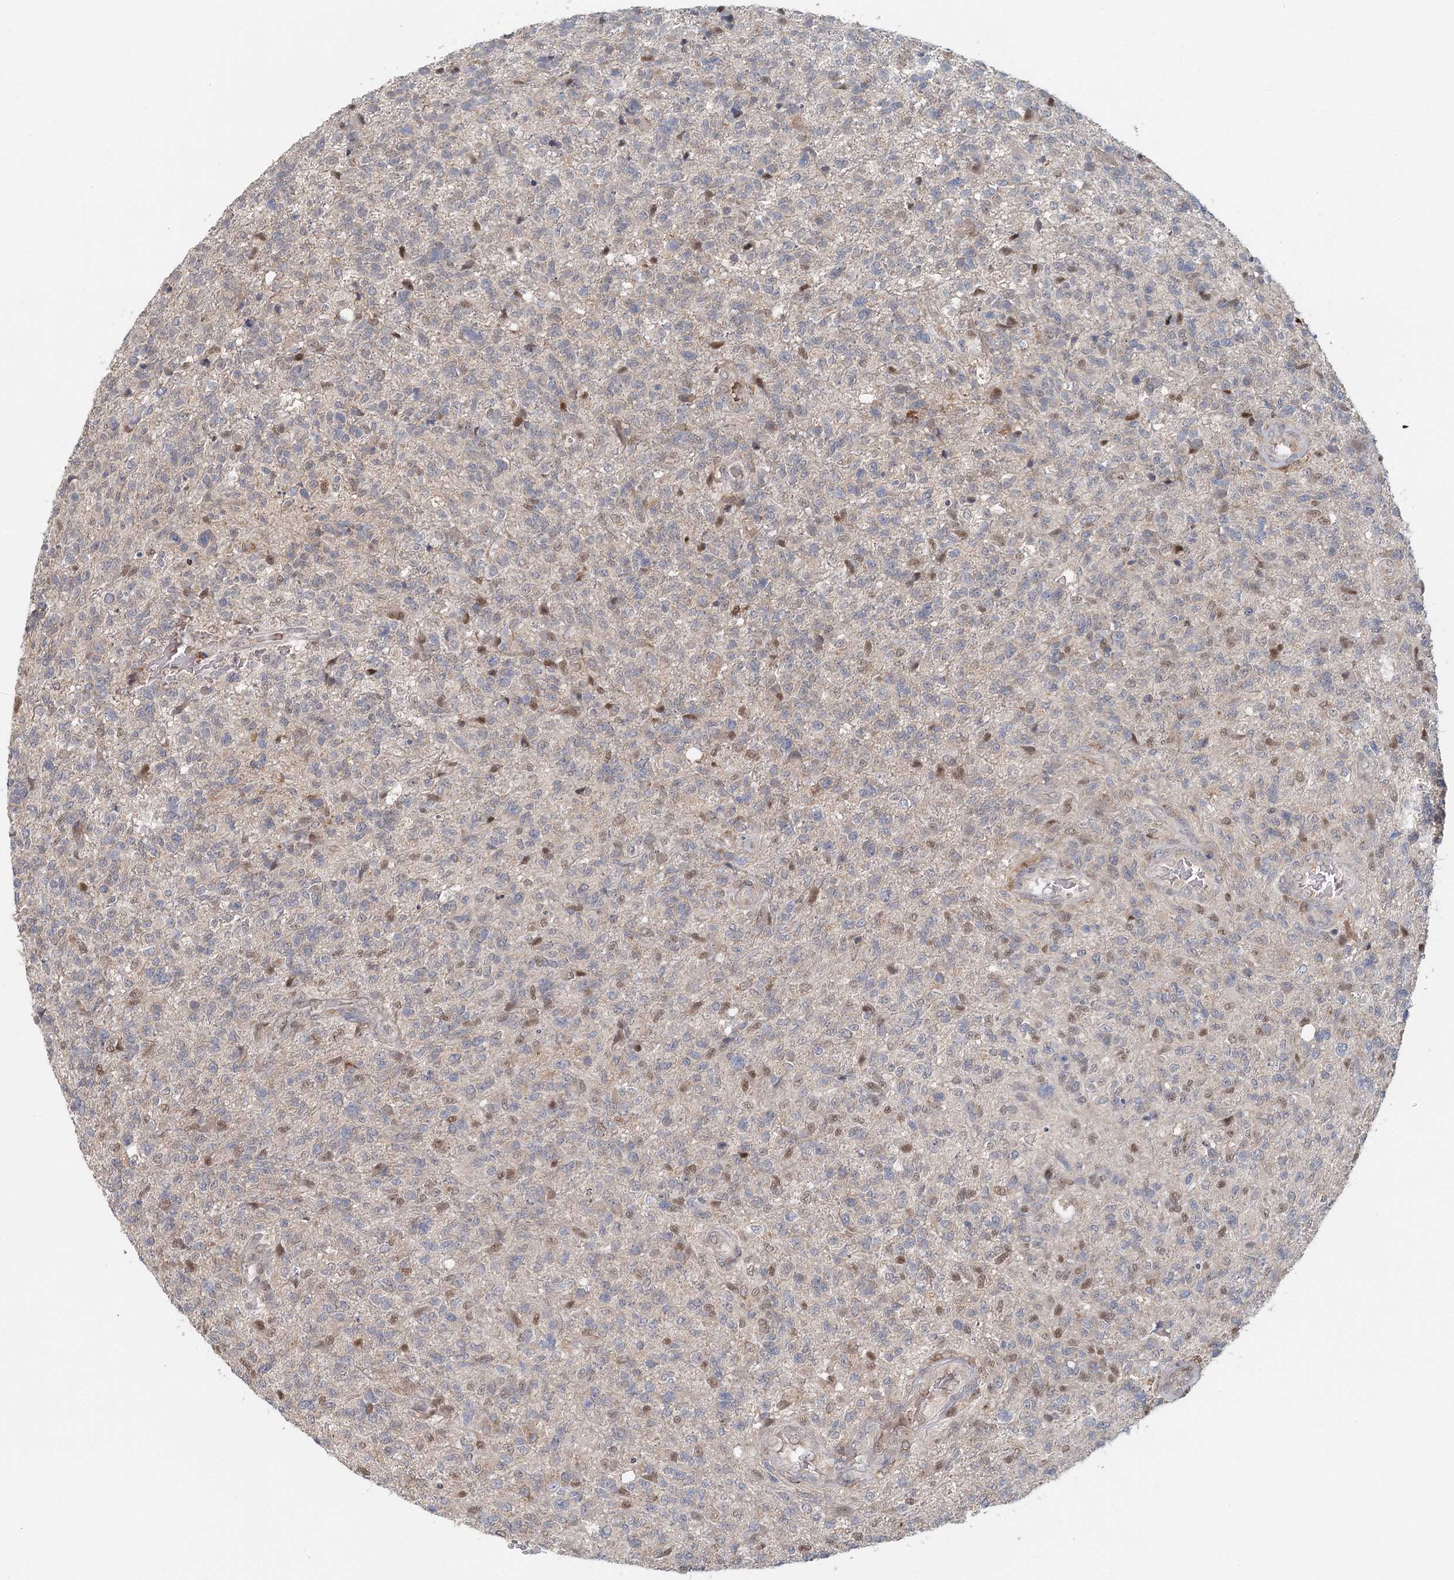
{"staining": {"intensity": "negative", "quantity": "none", "location": "none"}, "tissue": "glioma", "cell_type": "Tumor cells", "image_type": "cancer", "snomed": [{"axis": "morphology", "description": "Glioma, malignant, High grade"}, {"axis": "topography", "description": "Brain"}], "caption": "An image of malignant glioma (high-grade) stained for a protein demonstrates no brown staining in tumor cells. Nuclei are stained in blue.", "gene": "ADK", "patient": {"sex": "male", "age": 56}}